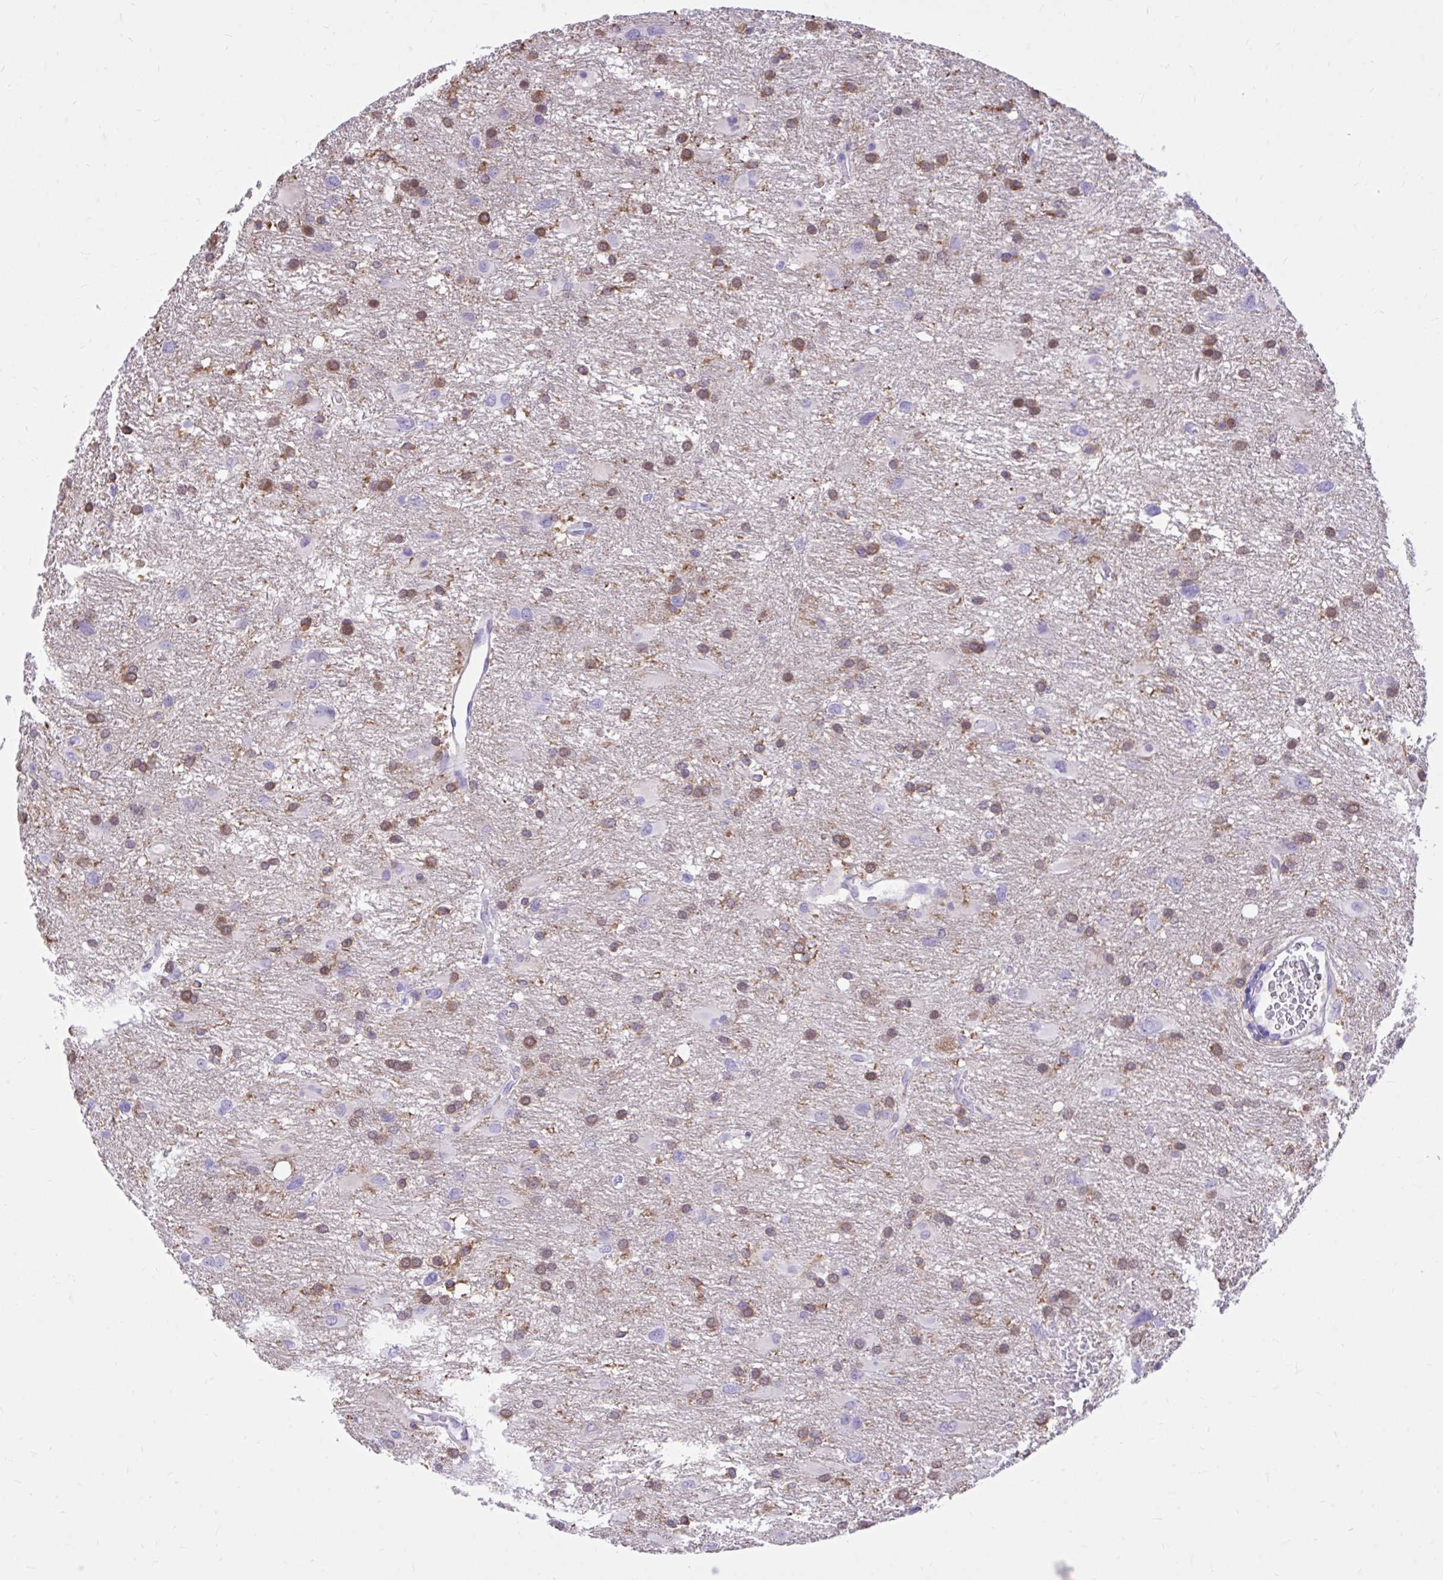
{"staining": {"intensity": "moderate", "quantity": "25%-75%", "location": "cytoplasmic/membranous,nuclear"}, "tissue": "glioma", "cell_type": "Tumor cells", "image_type": "cancer", "snomed": [{"axis": "morphology", "description": "Glioma, malignant, High grade"}, {"axis": "topography", "description": "Brain"}], "caption": "Immunohistochemical staining of human glioma displays moderate cytoplasmic/membranous and nuclear protein staining in about 25%-75% of tumor cells. The protein of interest is stained brown, and the nuclei are stained in blue (DAB (3,3'-diaminobenzidine) IHC with brightfield microscopy, high magnification).", "gene": "TLR7", "patient": {"sex": "male", "age": 53}}